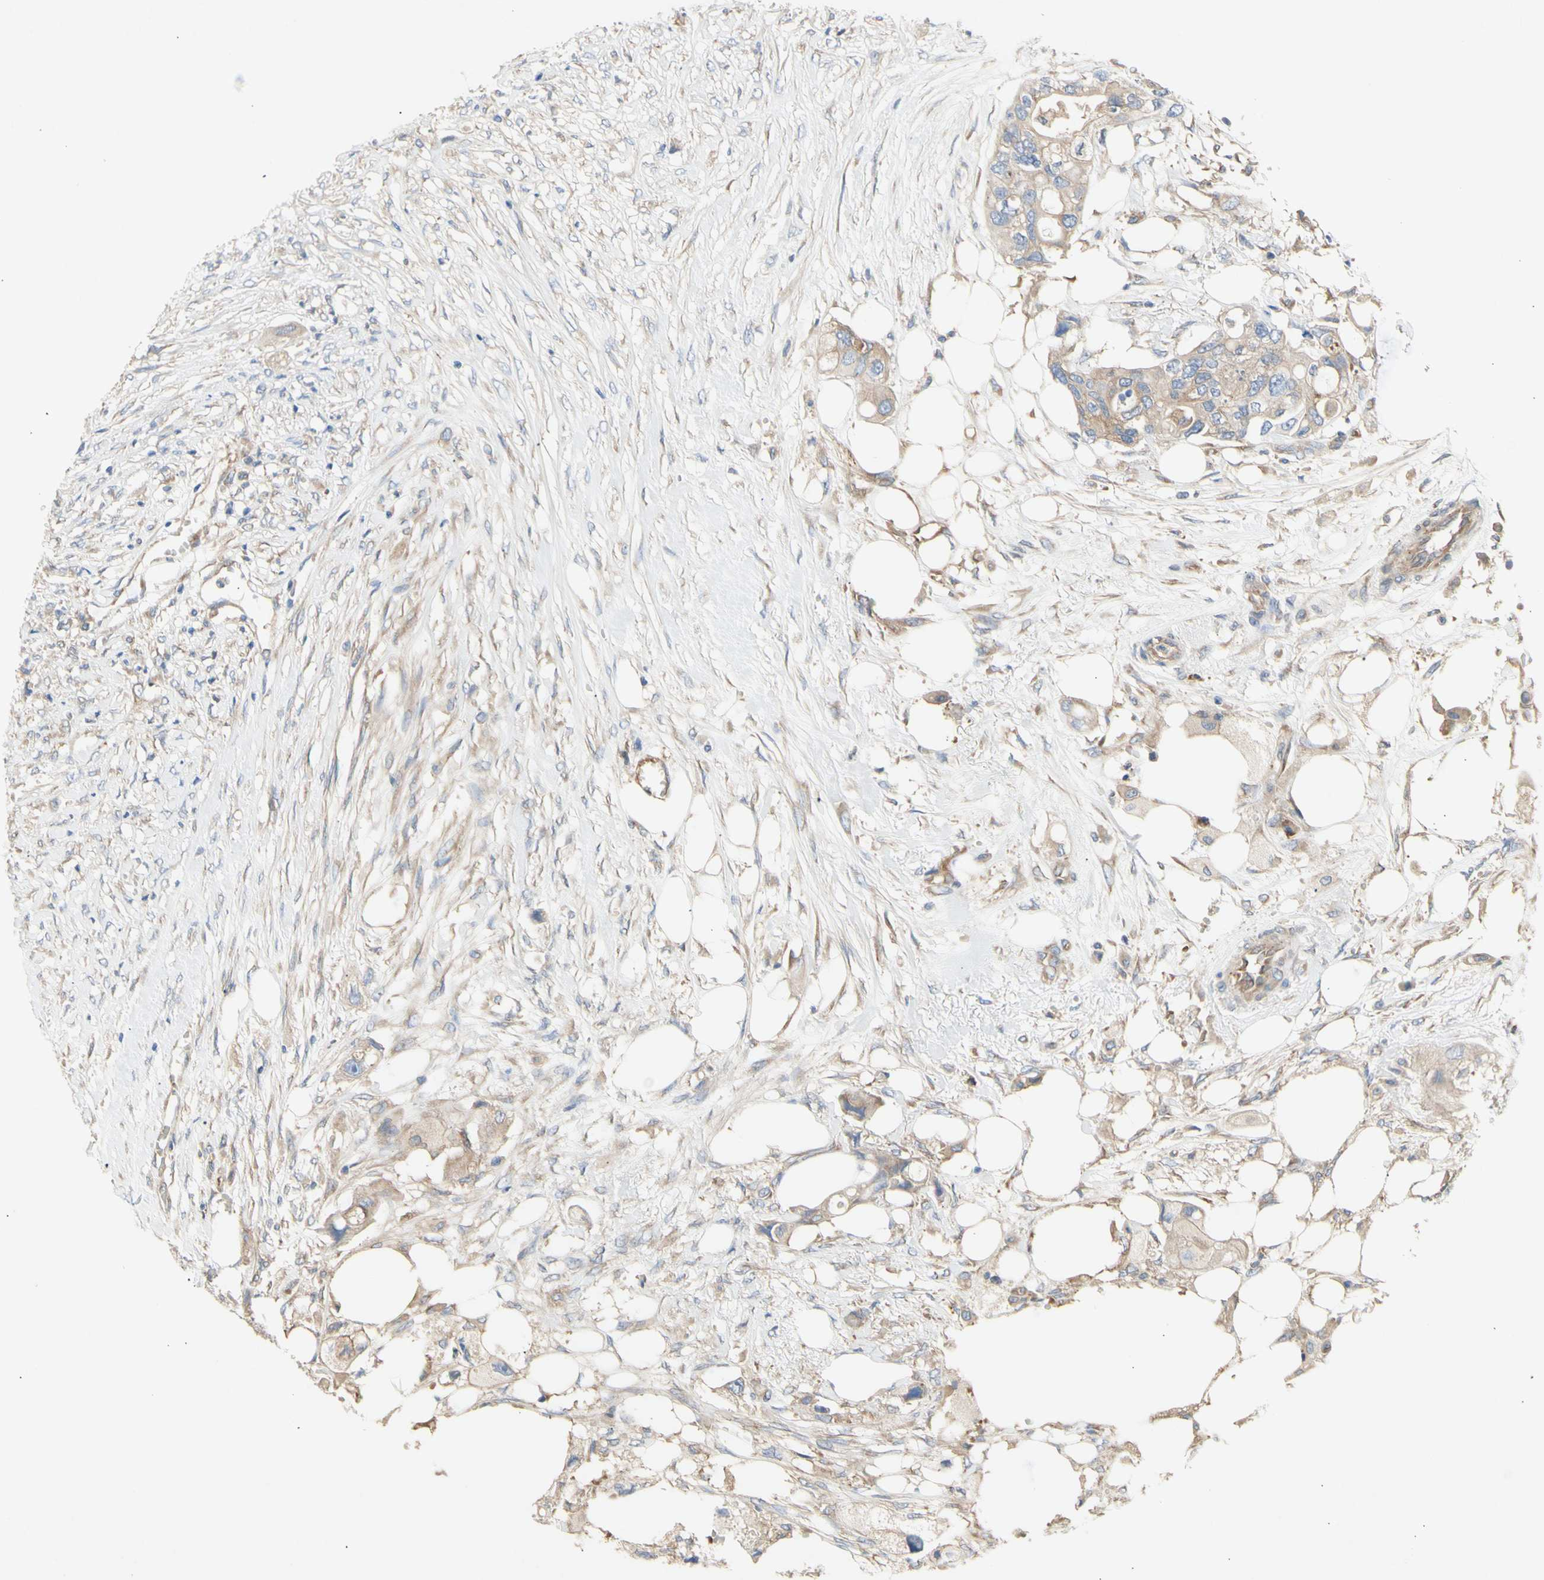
{"staining": {"intensity": "weak", "quantity": ">75%", "location": "cytoplasmic/membranous"}, "tissue": "colorectal cancer", "cell_type": "Tumor cells", "image_type": "cancer", "snomed": [{"axis": "morphology", "description": "Adenocarcinoma, NOS"}, {"axis": "topography", "description": "Colon"}], "caption": "There is low levels of weak cytoplasmic/membranous staining in tumor cells of colorectal adenocarcinoma, as demonstrated by immunohistochemical staining (brown color).", "gene": "KLC1", "patient": {"sex": "female", "age": 57}}